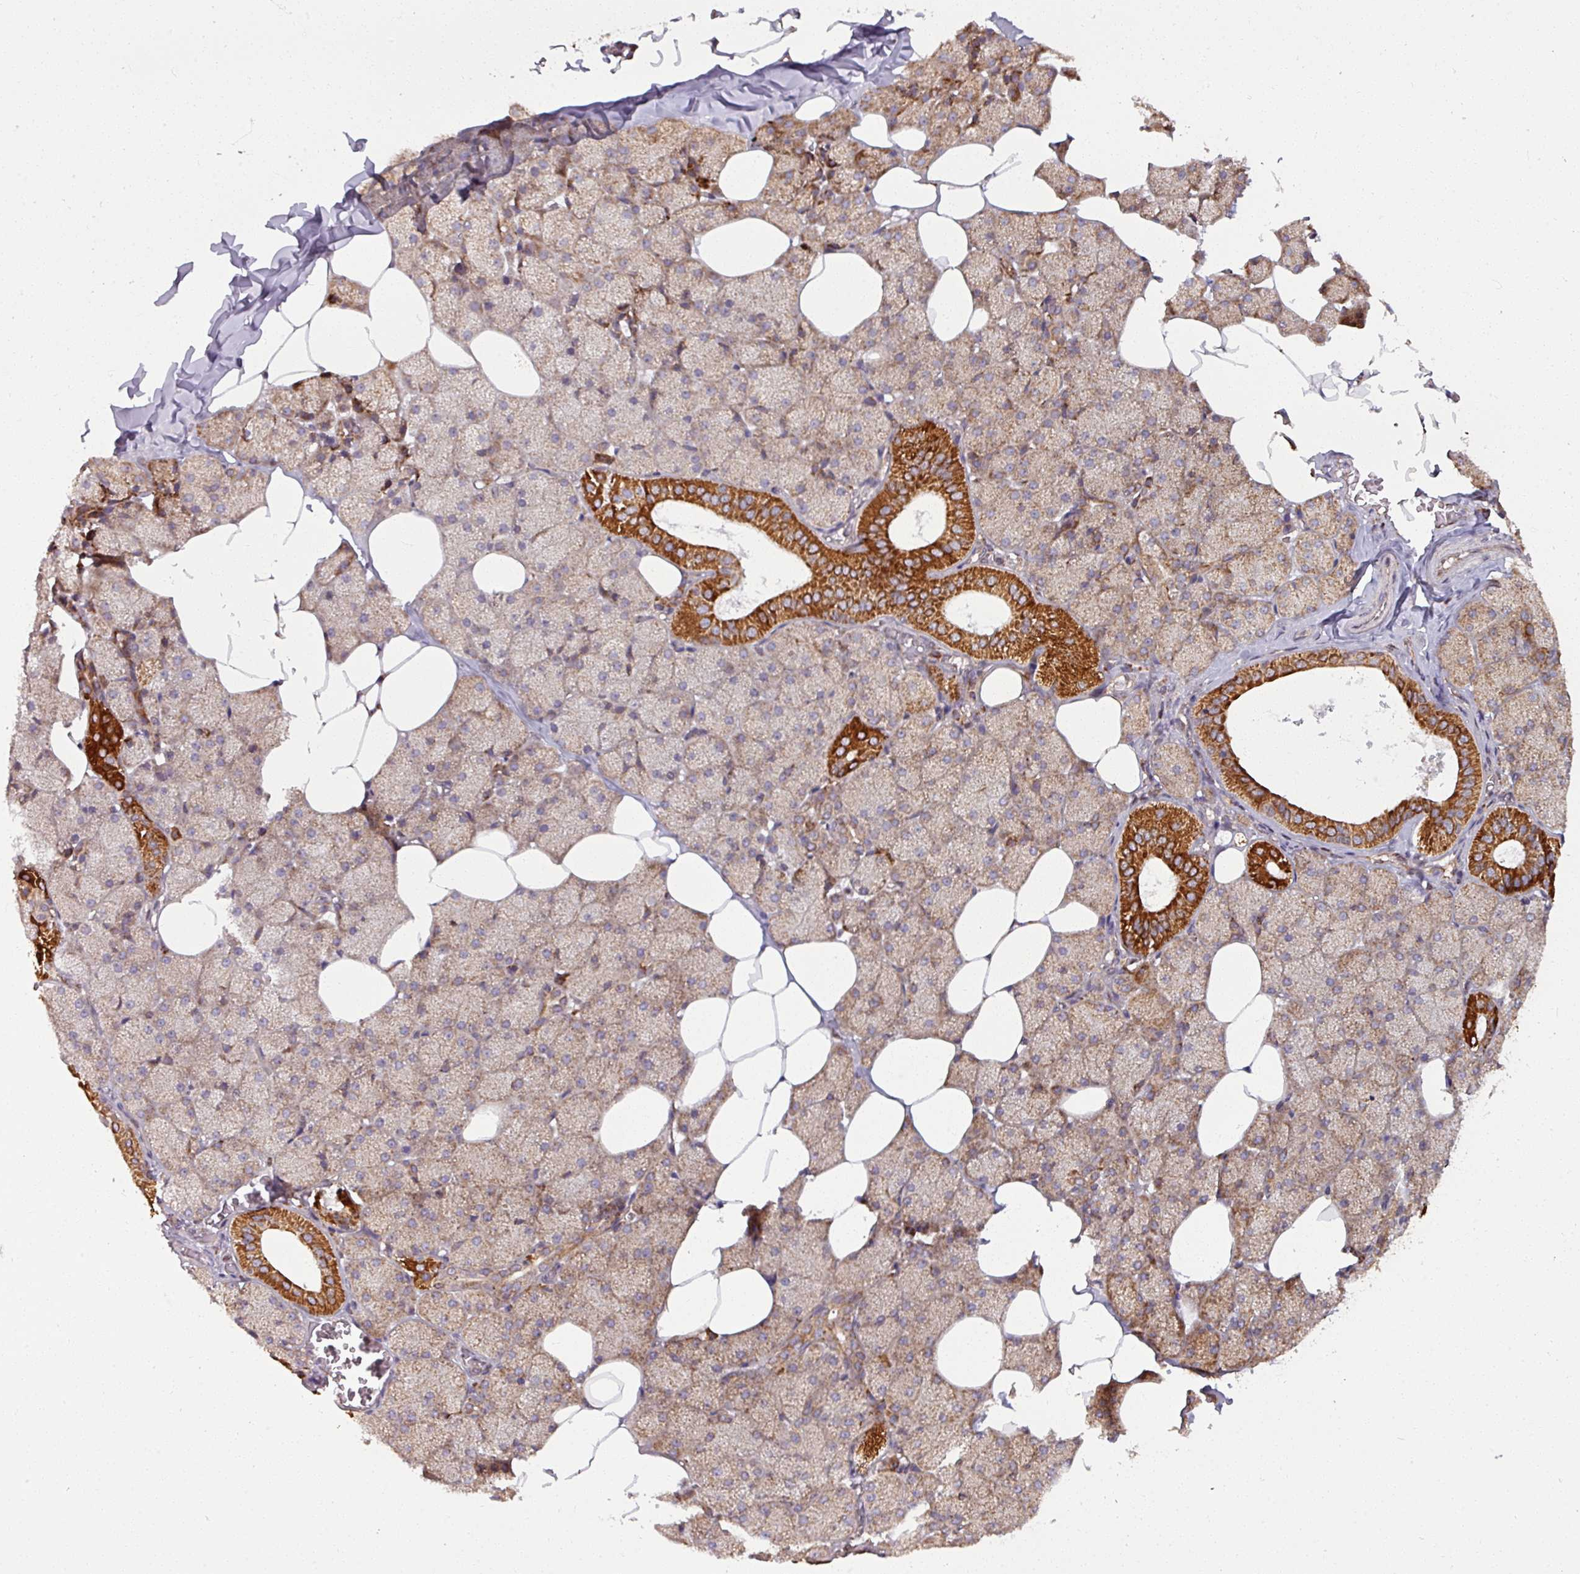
{"staining": {"intensity": "strong", "quantity": "25%-75%", "location": "cytoplasmic/membranous"}, "tissue": "salivary gland", "cell_type": "Glandular cells", "image_type": "normal", "snomed": [{"axis": "morphology", "description": "Normal tissue, NOS"}, {"axis": "topography", "description": "Salivary gland"}, {"axis": "topography", "description": "Peripheral nerve tissue"}], "caption": "Unremarkable salivary gland exhibits strong cytoplasmic/membranous positivity in about 25%-75% of glandular cells.", "gene": "MAGT1", "patient": {"sex": "male", "age": 38}}